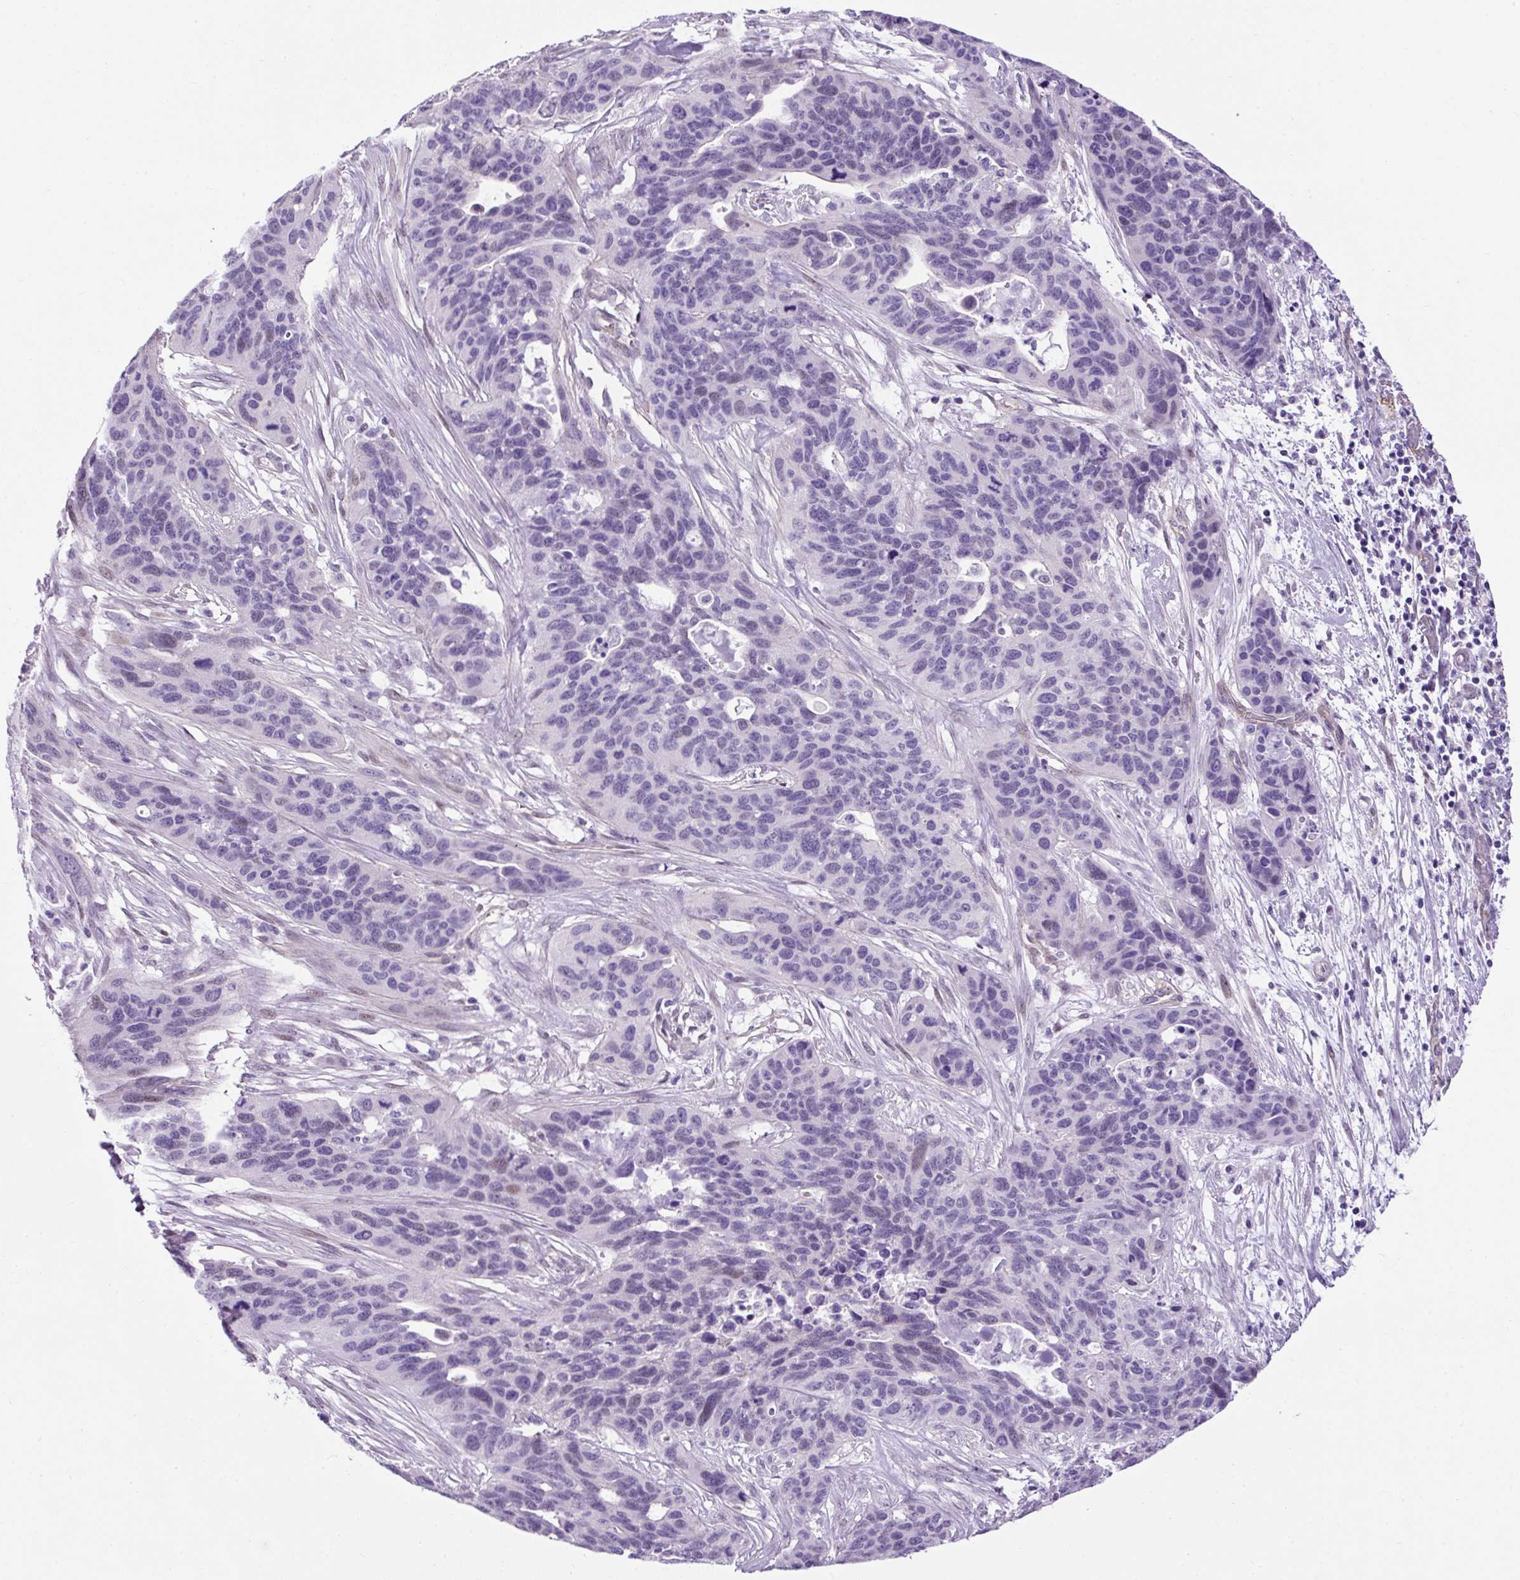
{"staining": {"intensity": "negative", "quantity": "none", "location": "none"}, "tissue": "ovarian cancer", "cell_type": "Tumor cells", "image_type": "cancer", "snomed": [{"axis": "morphology", "description": "Cystadenocarcinoma, serous, NOS"}, {"axis": "topography", "description": "Ovary"}], "caption": "This histopathology image is of ovarian cancer (serous cystadenocarcinoma) stained with immunohistochemistry (IHC) to label a protein in brown with the nuclei are counter-stained blue. There is no staining in tumor cells.", "gene": "KRT12", "patient": {"sex": "female", "age": 64}}